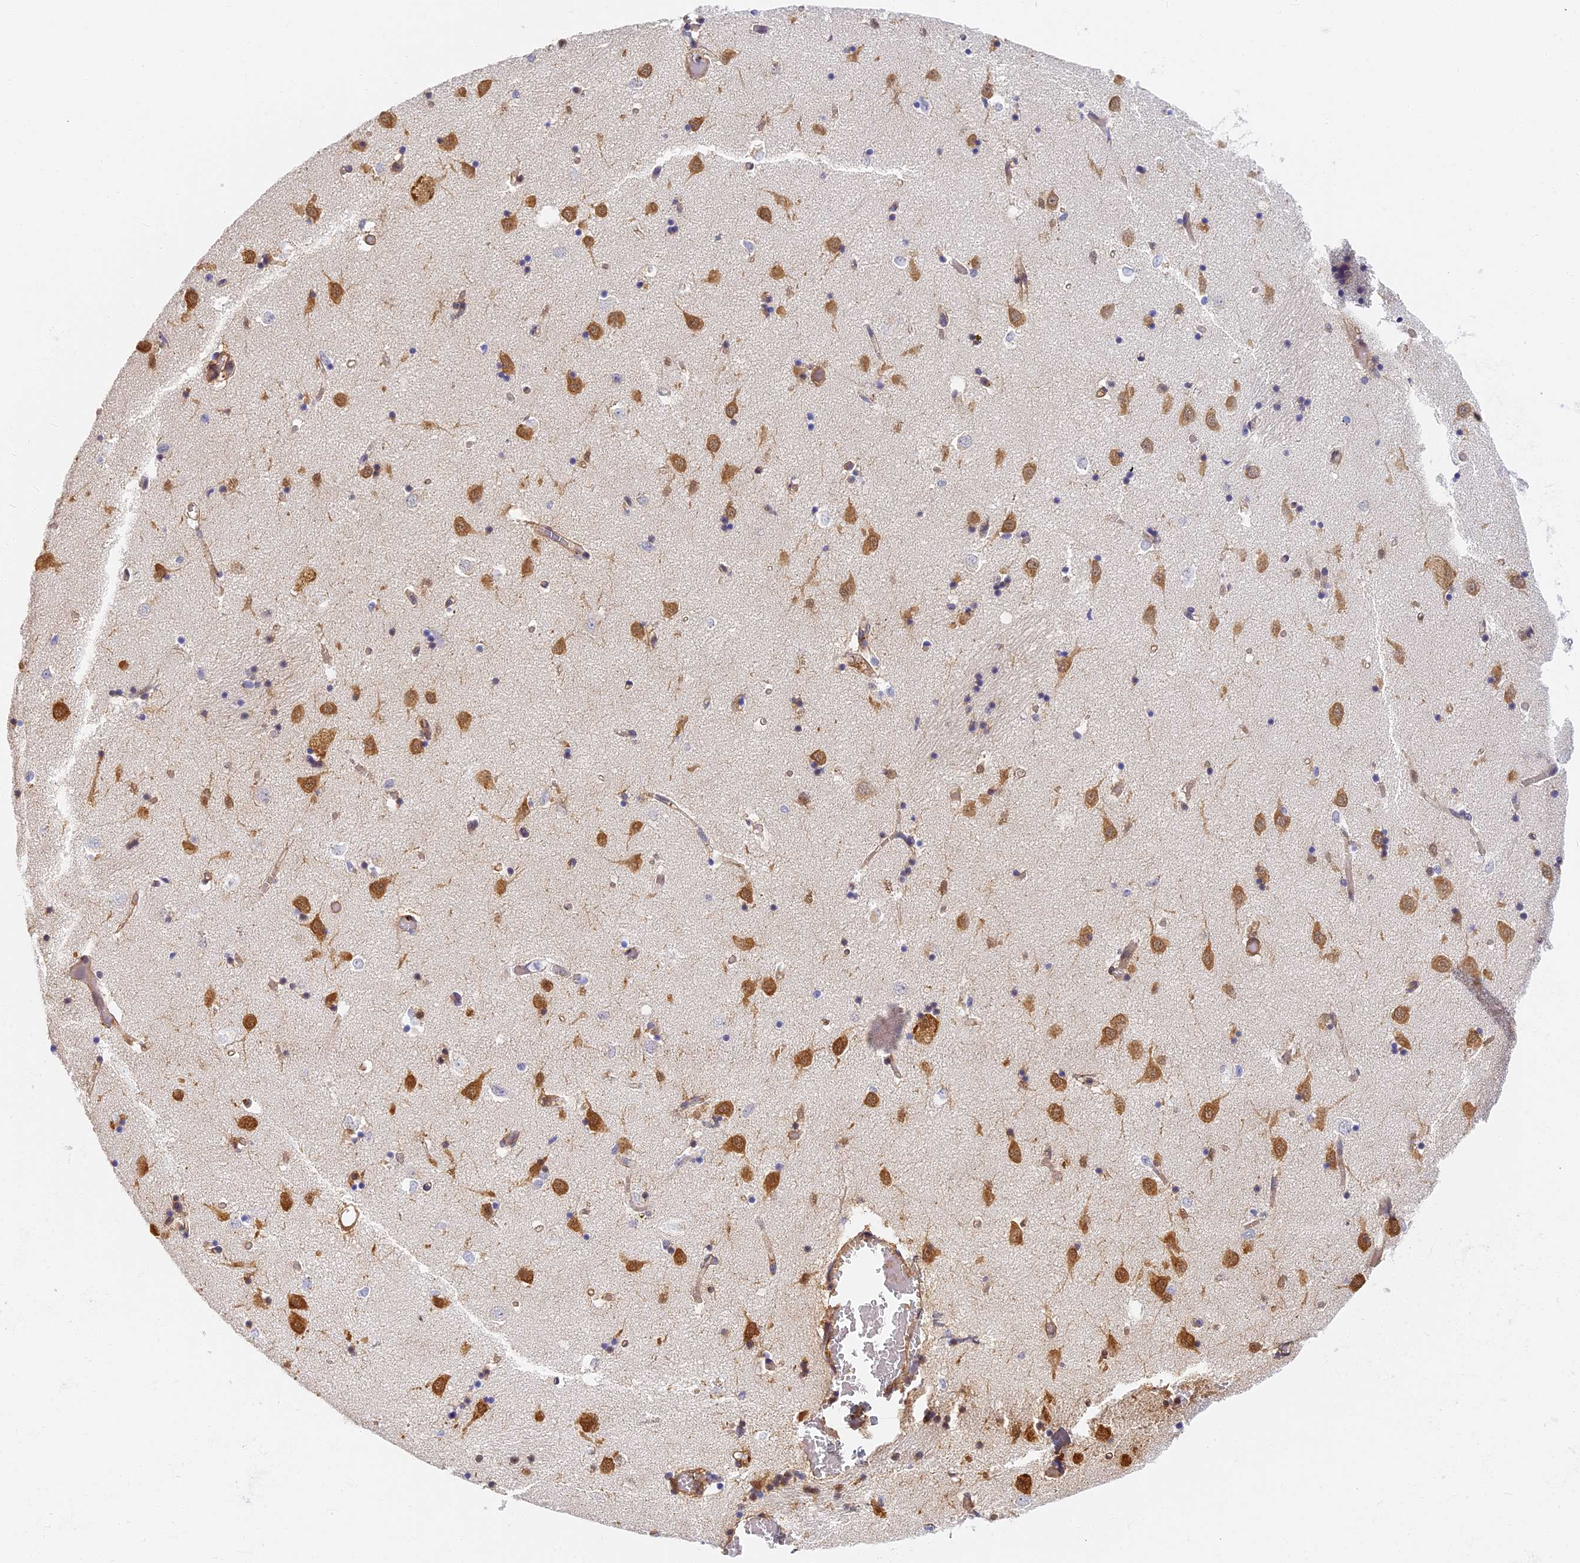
{"staining": {"intensity": "negative", "quantity": "none", "location": "none"}, "tissue": "caudate", "cell_type": "Glial cells", "image_type": "normal", "snomed": [{"axis": "morphology", "description": "Normal tissue, NOS"}, {"axis": "topography", "description": "Lateral ventricle wall"}], "caption": "This is a micrograph of immunohistochemistry staining of unremarkable caudate, which shows no expression in glial cells. (Stains: DAB (3,3'-diaminobenzidine) IHC with hematoxylin counter stain, Microscopy: brightfield microscopy at high magnification).", "gene": "ITIH1", "patient": {"sex": "male", "age": 70}}